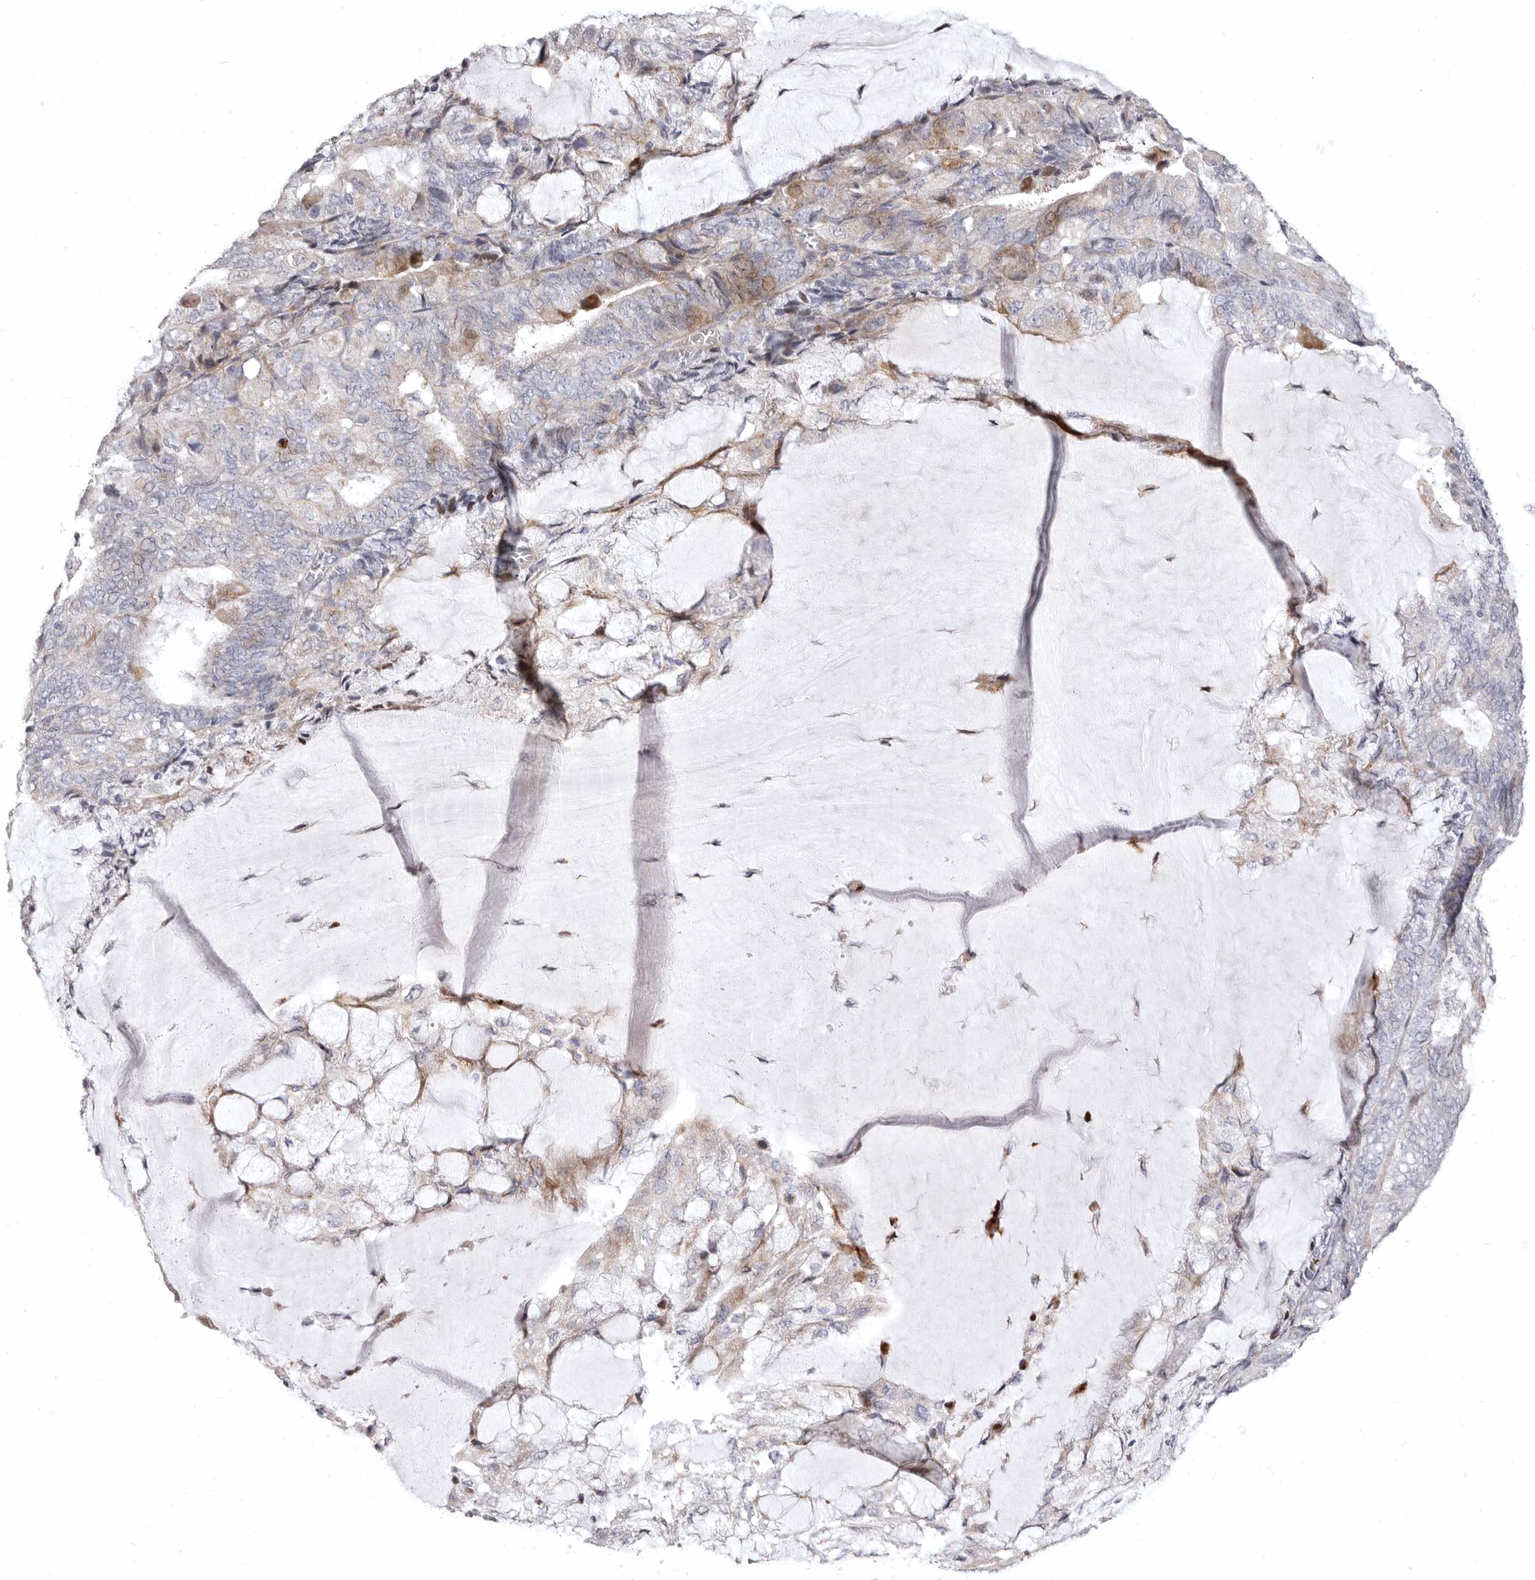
{"staining": {"intensity": "moderate", "quantity": "<25%", "location": "cytoplasmic/membranous"}, "tissue": "endometrial cancer", "cell_type": "Tumor cells", "image_type": "cancer", "snomed": [{"axis": "morphology", "description": "Adenocarcinoma, NOS"}, {"axis": "topography", "description": "Endometrium"}], "caption": "Endometrial cancer (adenocarcinoma) stained with a protein marker reveals moderate staining in tumor cells.", "gene": "AIDA", "patient": {"sex": "female", "age": 81}}